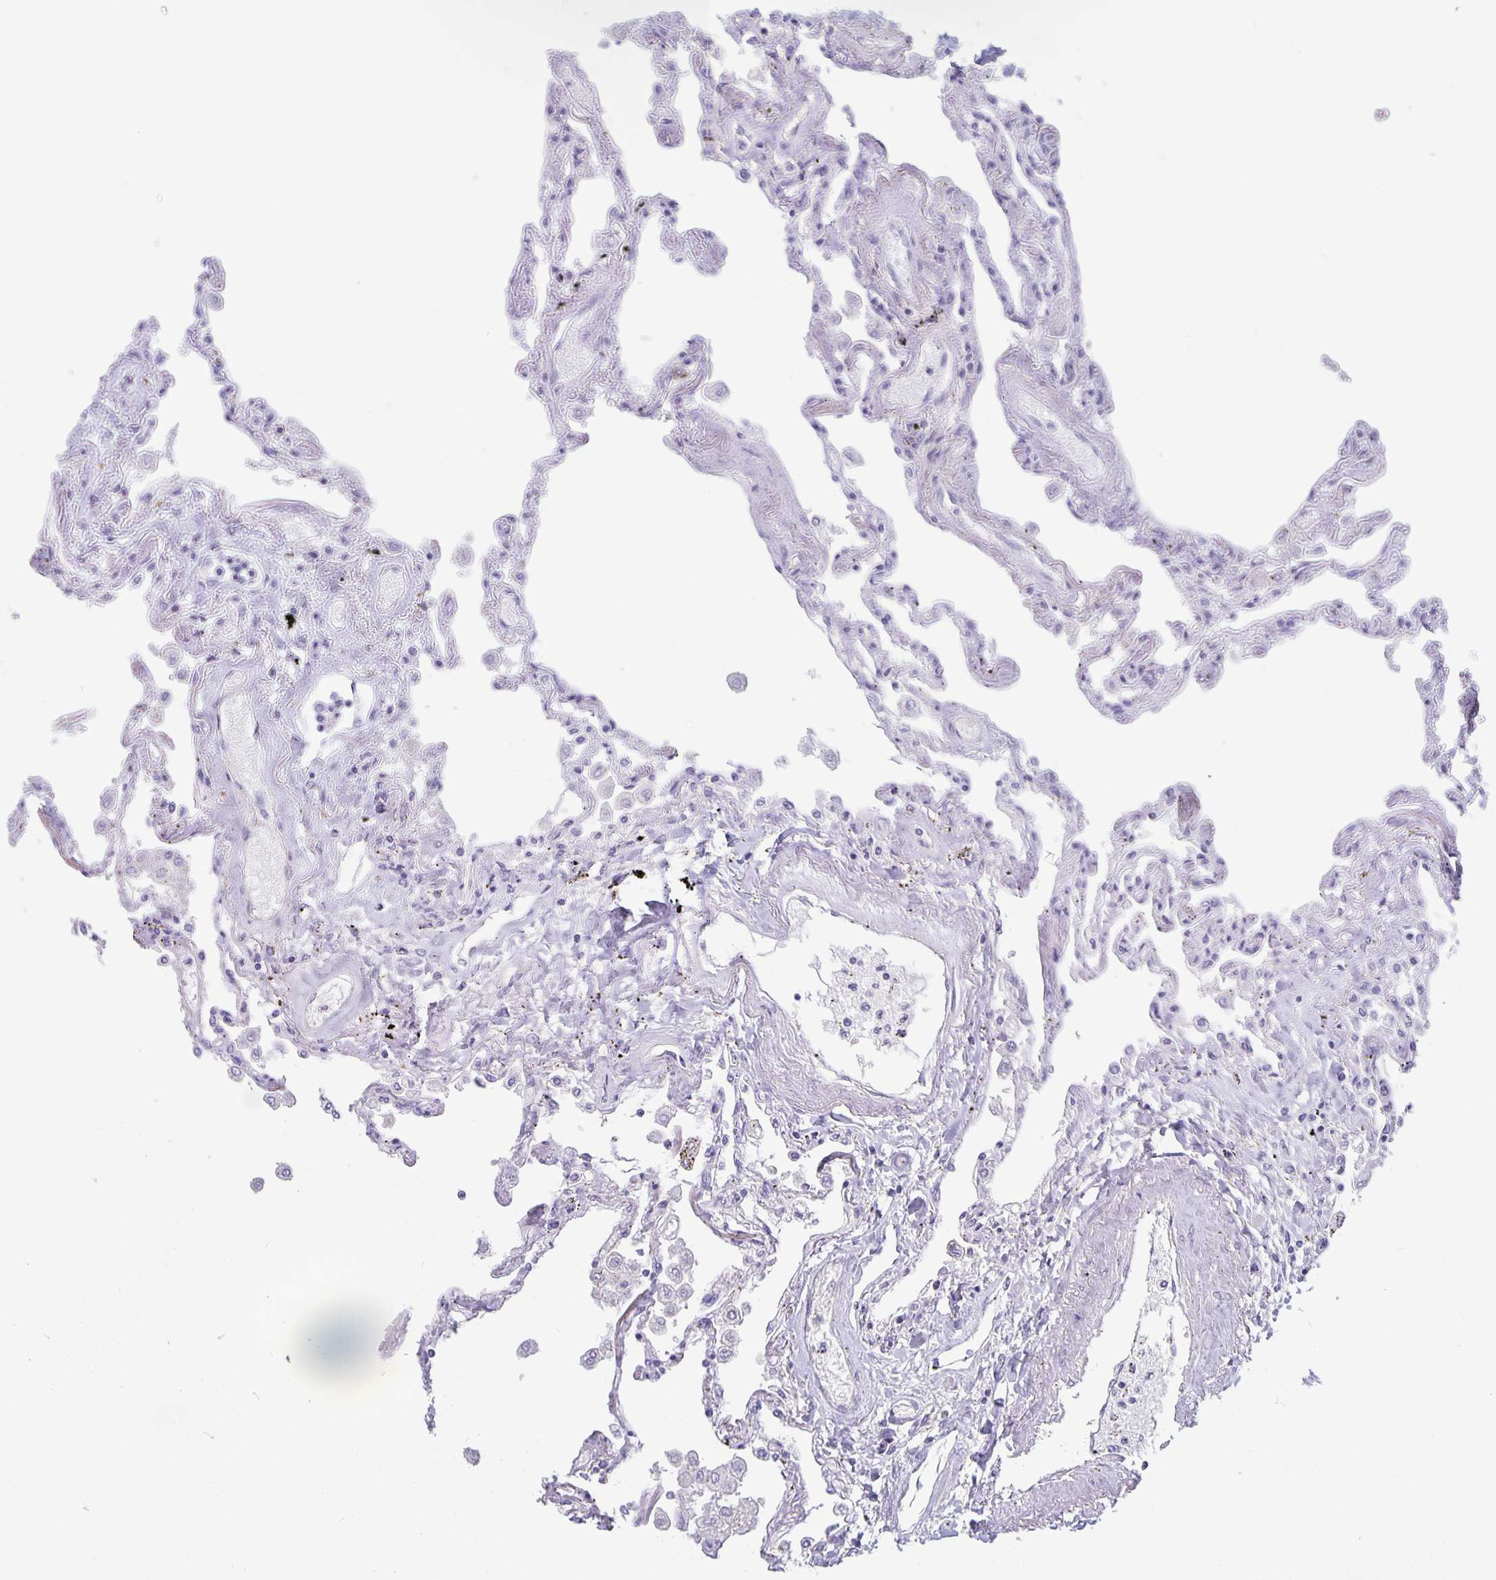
{"staining": {"intensity": "negative", "quantity": "none", "location": "none"}, "tissue": "lung", "cell_type": "Alveolar cells", "image_type": "normal", "snomed": [{"axis": "morphology", "description": "Normal tissue, NOS"}, {"axis": "morphology", "description": "Adenocarcinoma, NOS"}, {"axis": "topography", "description": "Cartilage tissue"}, {"axis": "topography", "description": "Lung"}], "caption": "Immunohistochemistry of normal human lung shows no positivity in alveolar cells. (DAB immunohistochemistry (IHC) visualized using brightfield microscopy, high magnification).", "gene": "PLCB3", "patient": {"sex": "female", "age": 67}}